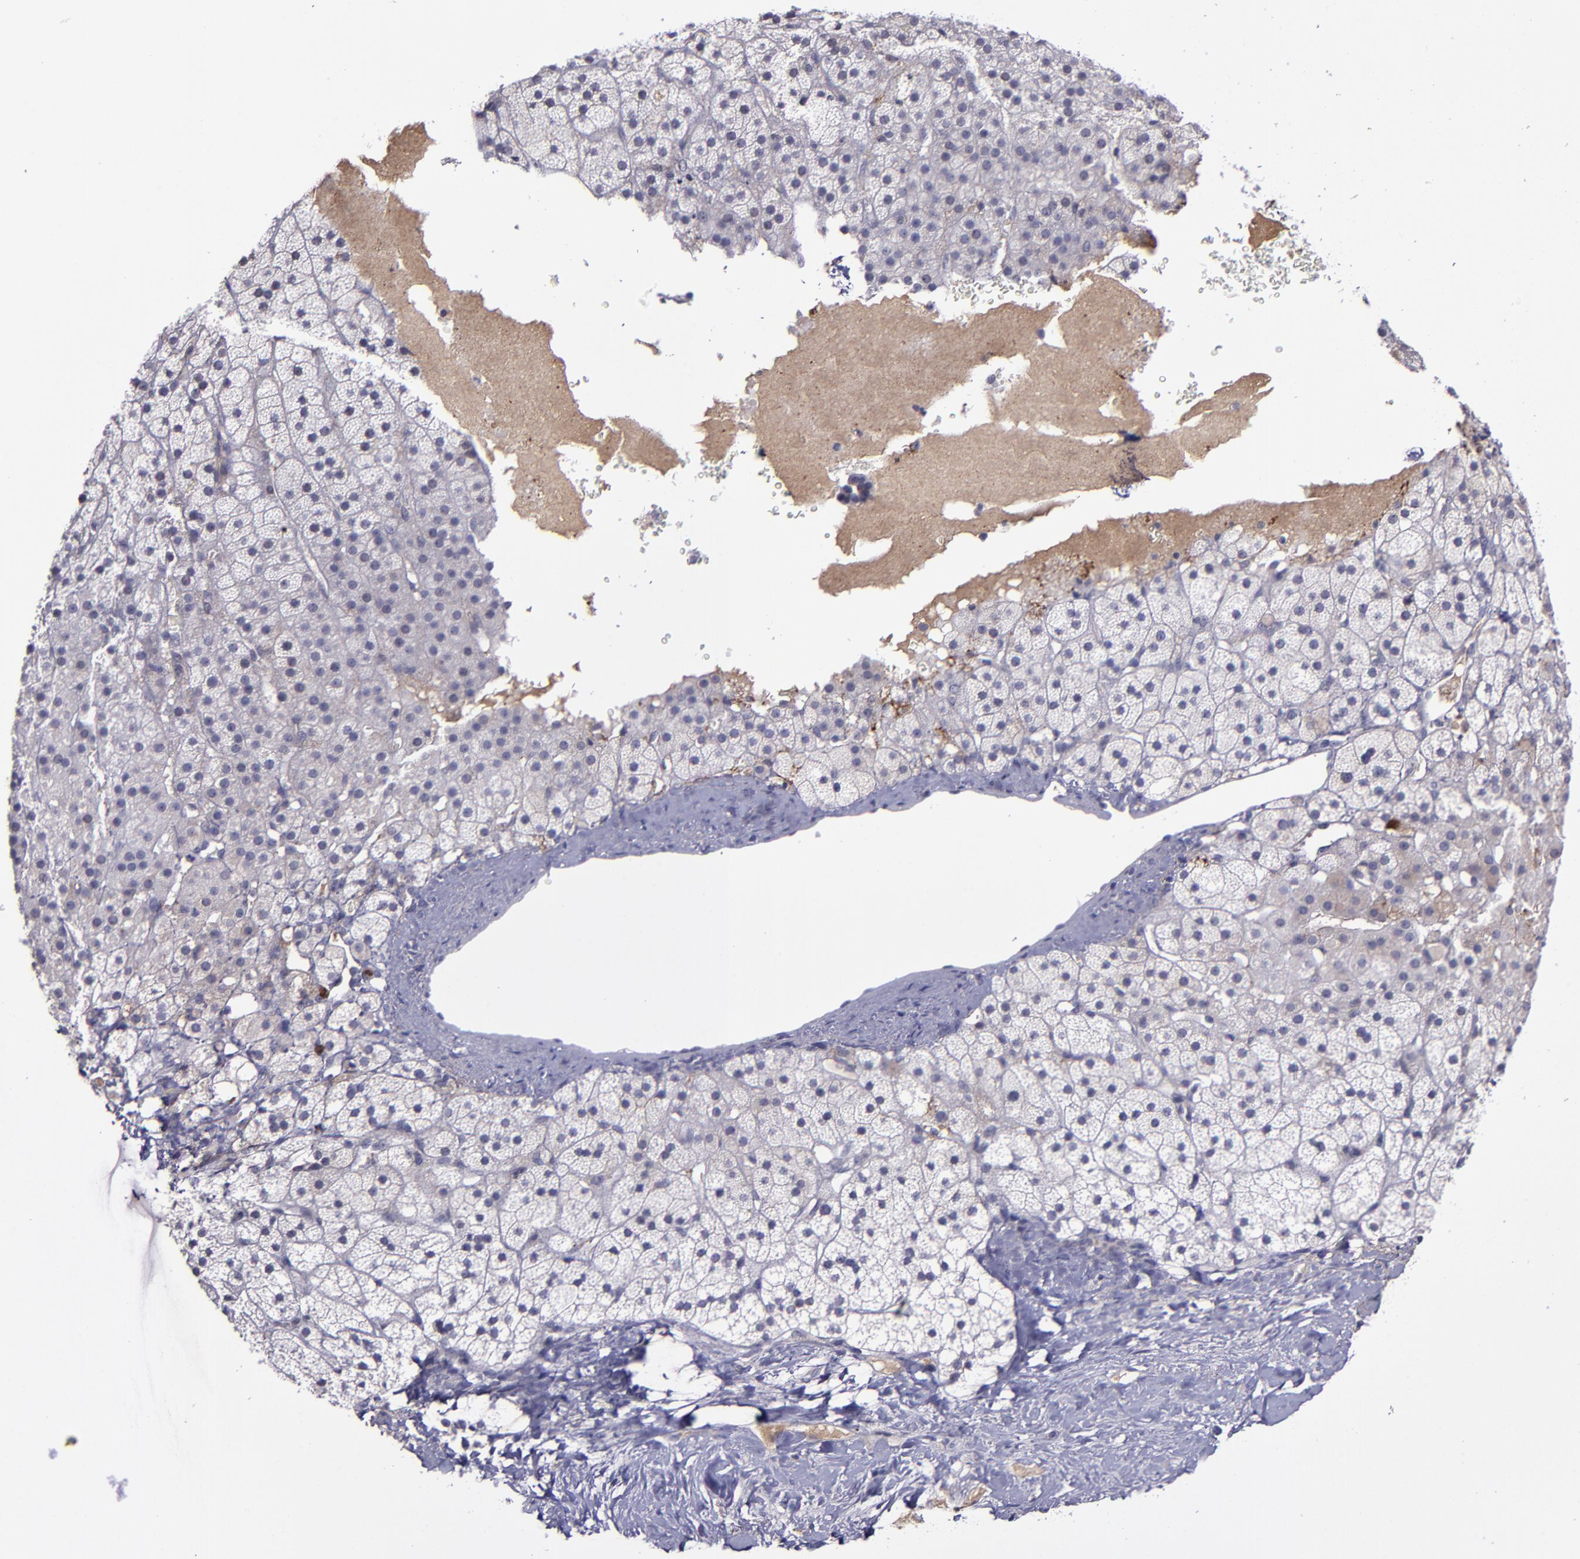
{"staining": {"intensity": "weak", "quantity": "<25%", "location": "cytoplasmic/membranous"}, "tissue": "adrenal gland", "cell_type": "Glandular cells", "image_type": "normal", "snomed": [{"axis": "morphology", "description": "Normal tissue, NOS"}, {"axis": "topography", "description": "Adrenal gland"}], "caption": "A high-resolution micrograph shows IHC staining of normal adrenal gland, which demonstrates no significant expression in glandular cells.", "gene": "MASP1", "patient": {"sex": "male", "age": 35}}